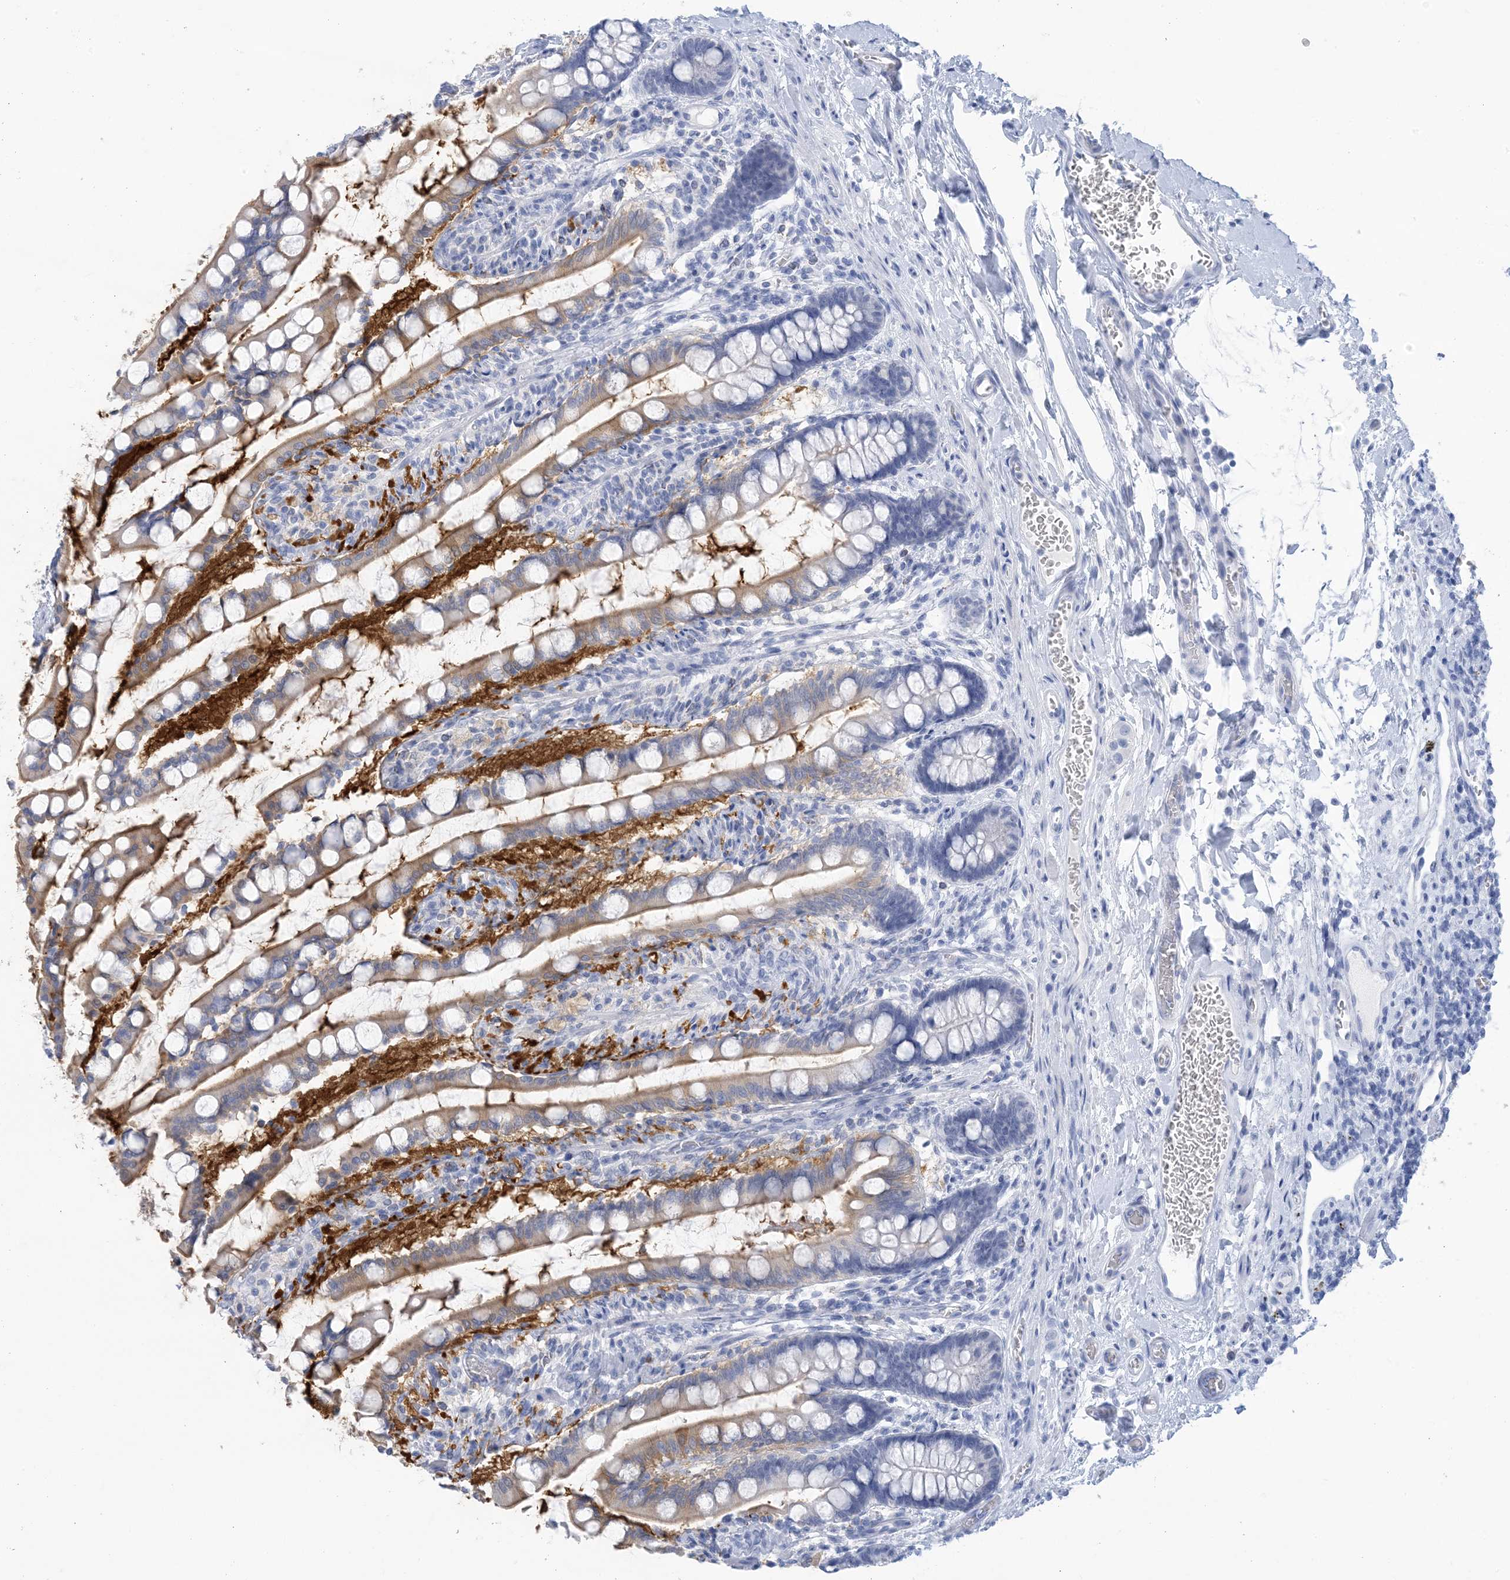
{"staining": {"intensity": "moderate", "quantity": ">75%", "location": "cytoplasmic/membranous"}, "tissue": "small intestine", "cell_type": "Glandular cells", "image_type": "normal", "snomed": [{"axis": "morphology", "description": "Normal tissue, NOS"}, {"axis": "topography", "description": "Small intestine"}], "caption": "Immunohistochemical staining of benign small intestine shows >75% levels of moderate cytoplasmic/membranous protein expression in approximately >75% of glandular cells.", "gene": "SH3YL1", "patient": {"sex": "male", "age": 52}}